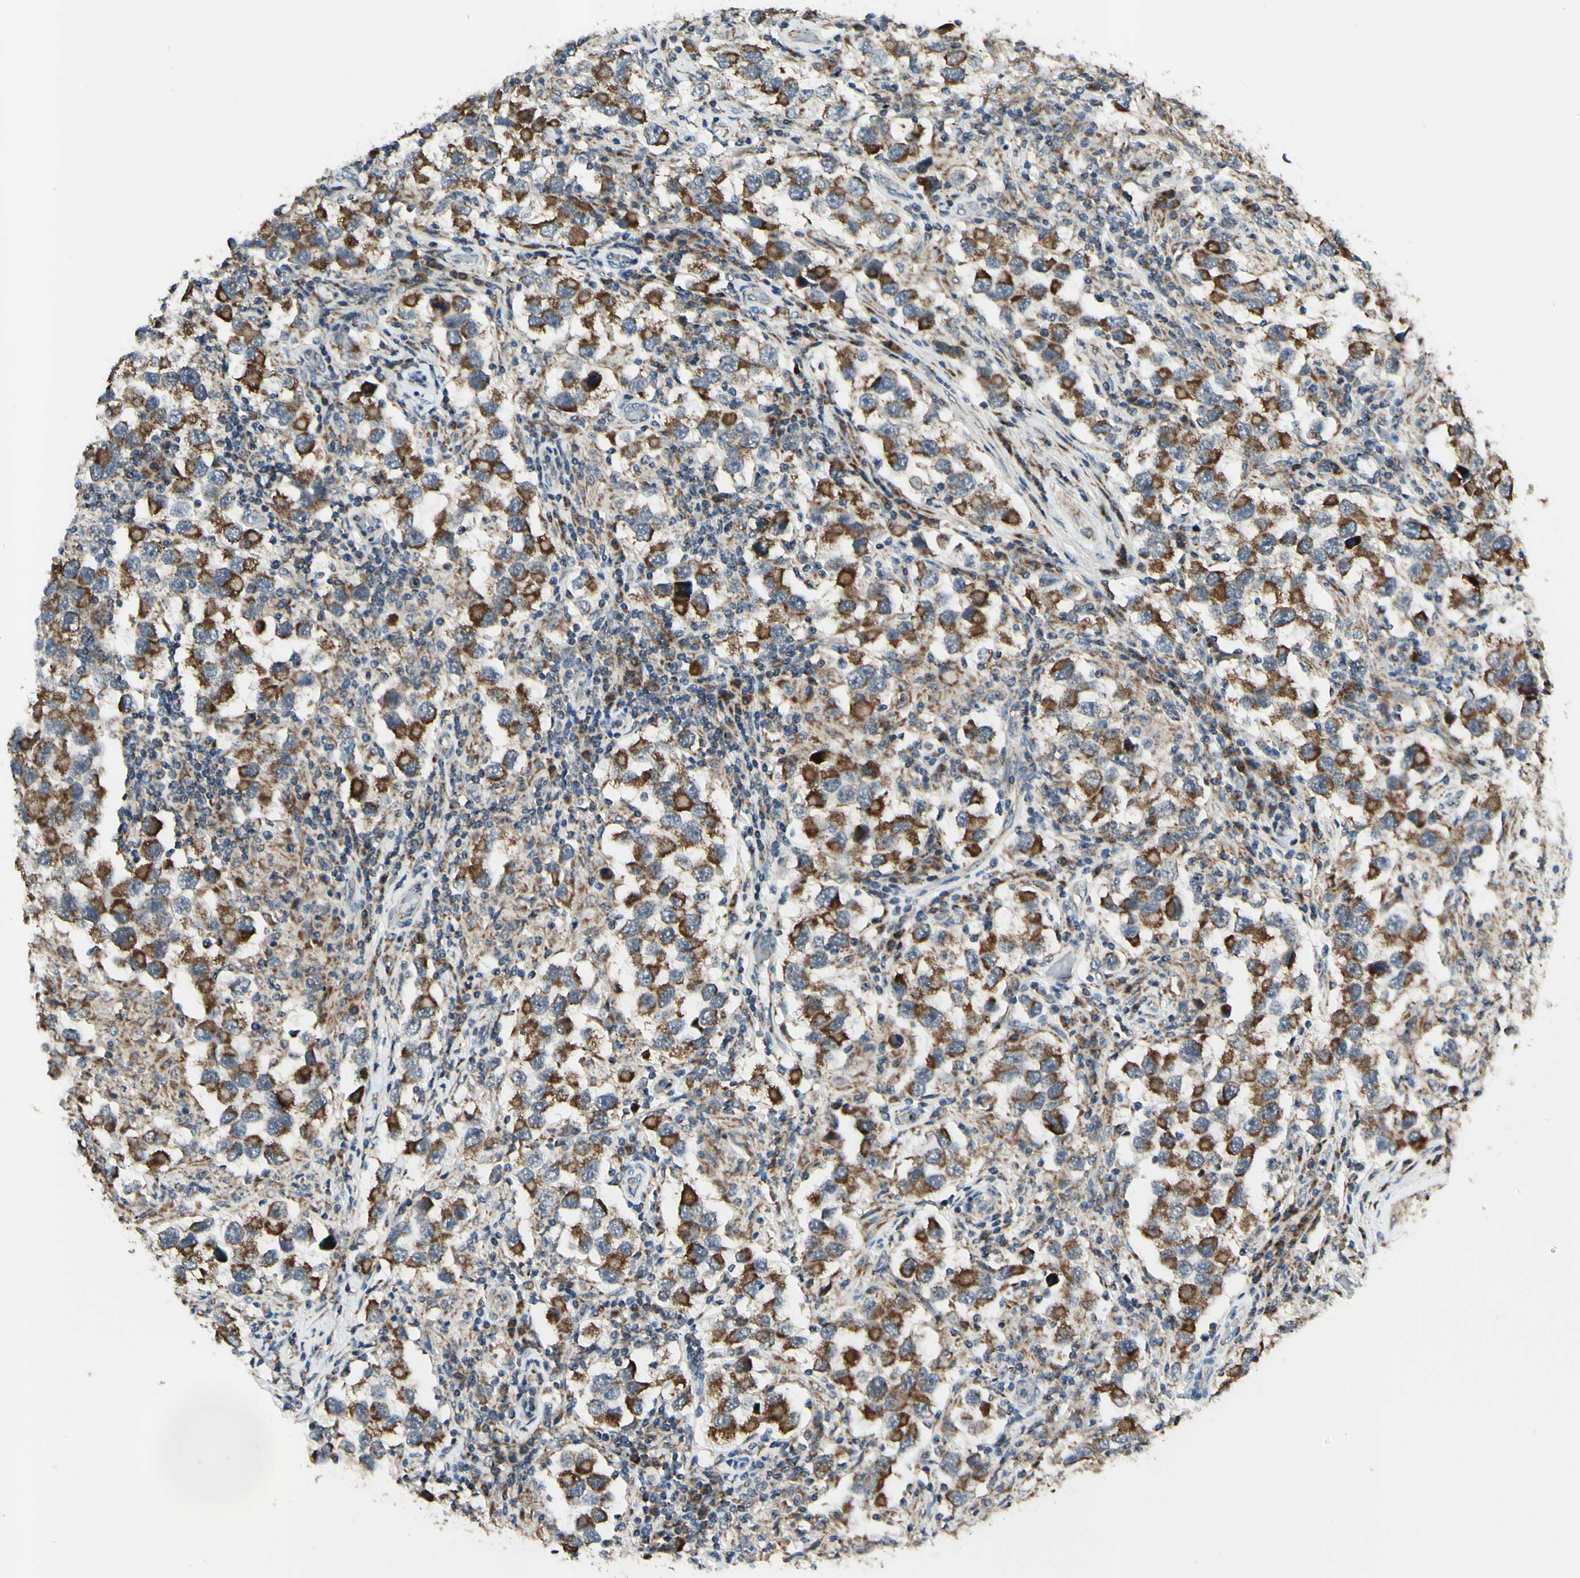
{"staining": {"intensity": "moderate", "quantity": ">75%", "location": "cytoplasmic/membranous"}, "tissue": "testis cancer", "cell_type": "Tumor cells", "image_type": "cancer", "snomed": [{"axis": "morphology", "description": "Carcinoma, Embryonal, NOS"}, {"axis": "topography", "description": "Testis"}], "caption": "The micrograph shows a brown stain indicating the presence of a protein in the cytoplasmic/membranous of tumor cells in testis cancer (embryonal carcinoma).", "gene": "DHRS3", "patient": {"sex": "male", "age": 21}}